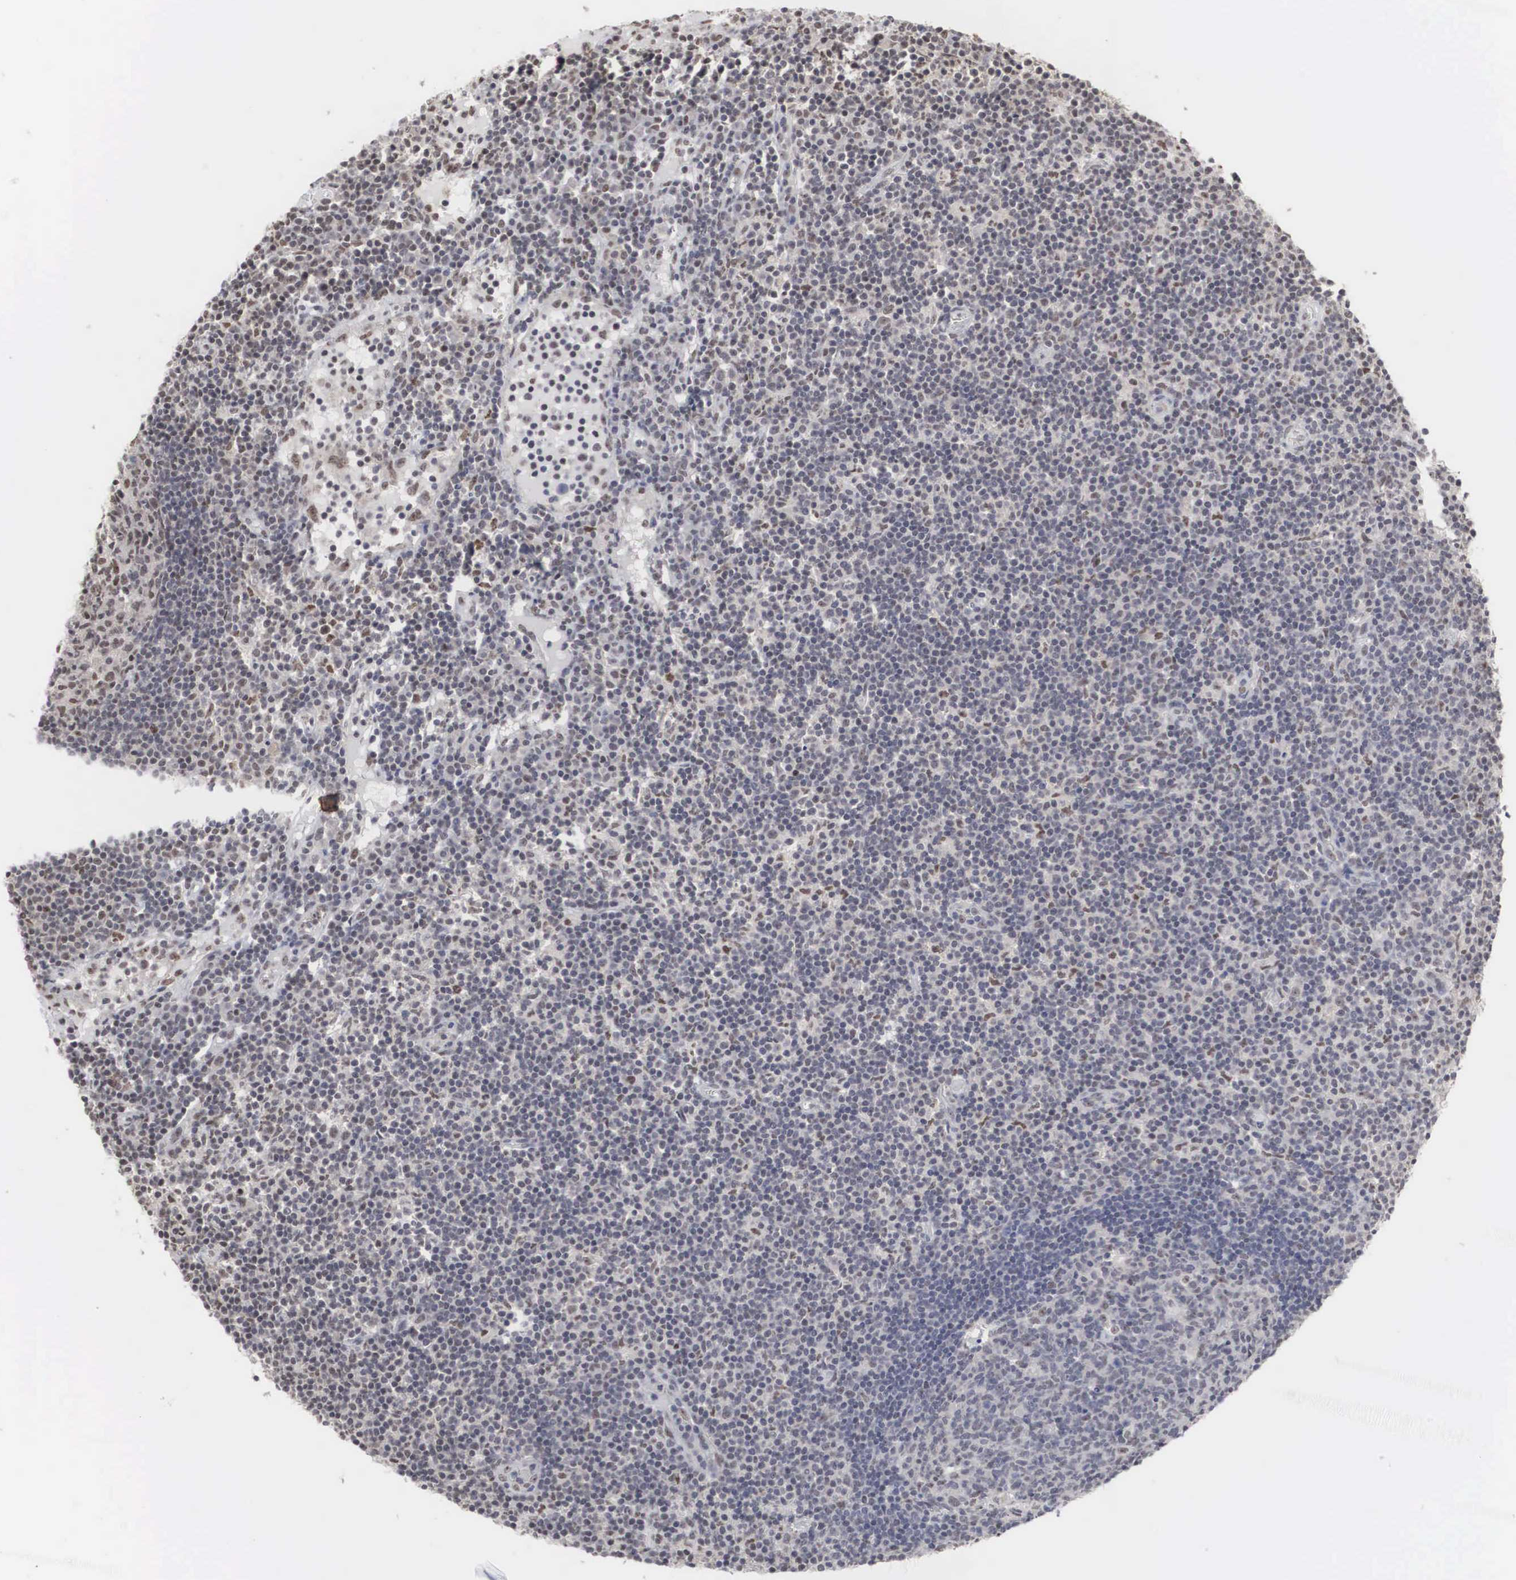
{"staining": {"intensity": "weak", "quantity": "<25%", "location": "nuclear"}, "tissue": "lymph node", "cell_type": "Germinal center cells", "image_type": "normal", "snomed": [{"axis": "morphology", "description": "Normal tissue, NOS"}, {"axis": "topography", "description": "Lymph node"}], "caption": "This is an immunohistochemistry photomicrograph of benign lymph node. There is no staining in germinal center cells.", "gene": "AUTS2", "patient": {"sex": "female", "age": 55}}